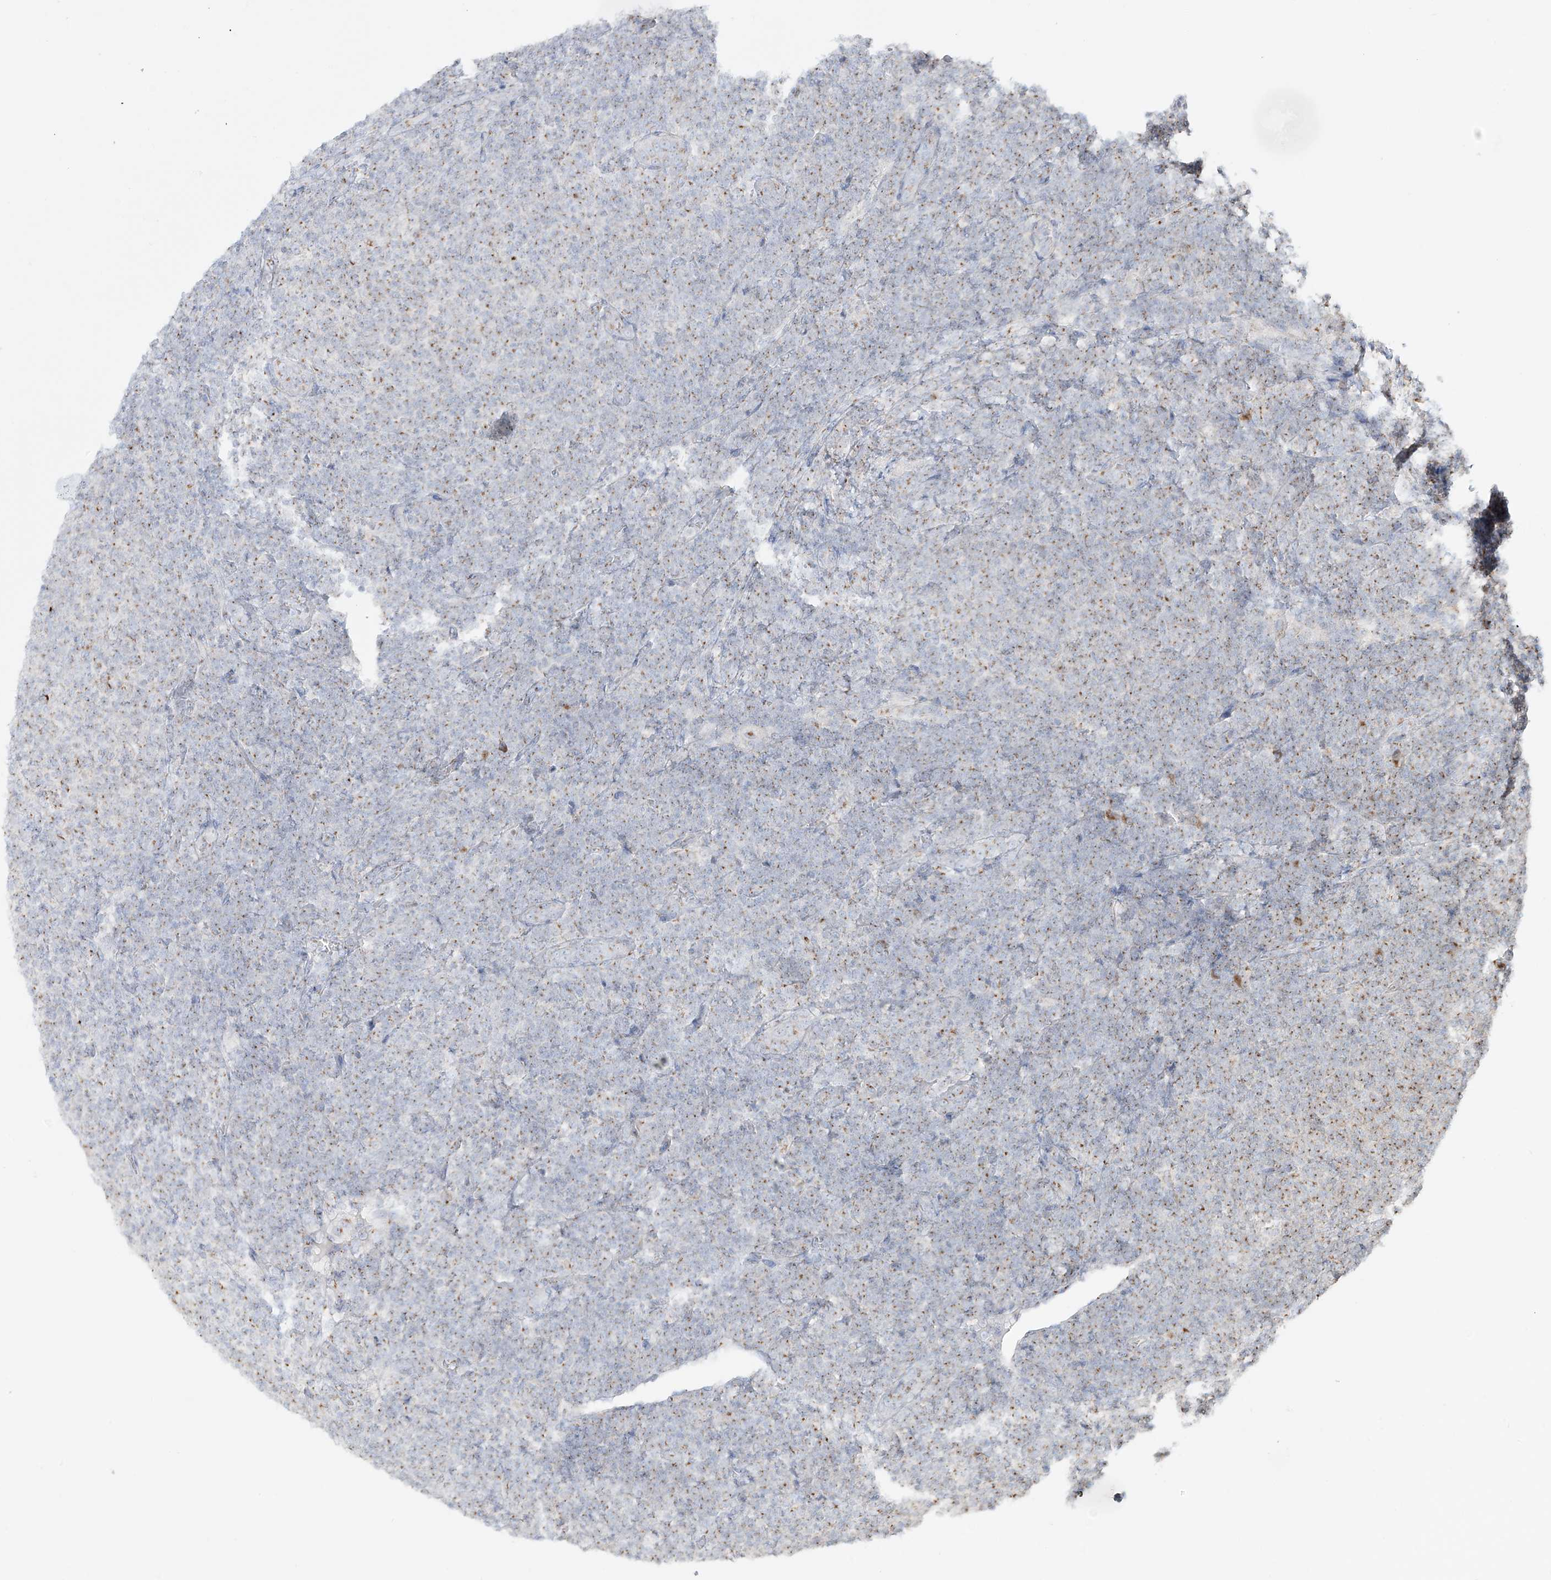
{"staining": {"intensity": "weak", "quantity": "25%-75%", "location": "cytoplasmic/membranous"}, "tissue": "lymphoma", "cell_type": "Tumor cells", "image_type": "cancer", "snomed": [{"axis": "morphology", "description": "Malignant lymphoma, non-Hodgkin's type, Low grade"}, {"axis": "topography", "description": "Lymph node"}], "caption": "About 25%-75% of tumor cells in human low-grade malignant lymphoma, non-Hodgkin's type exhibit weak cytoplasmic/membranous protein staining as visualized by brown immunohistochemical staining.", "gene": "BSDC1", "patient": {"sex": "male", "age": 66}}